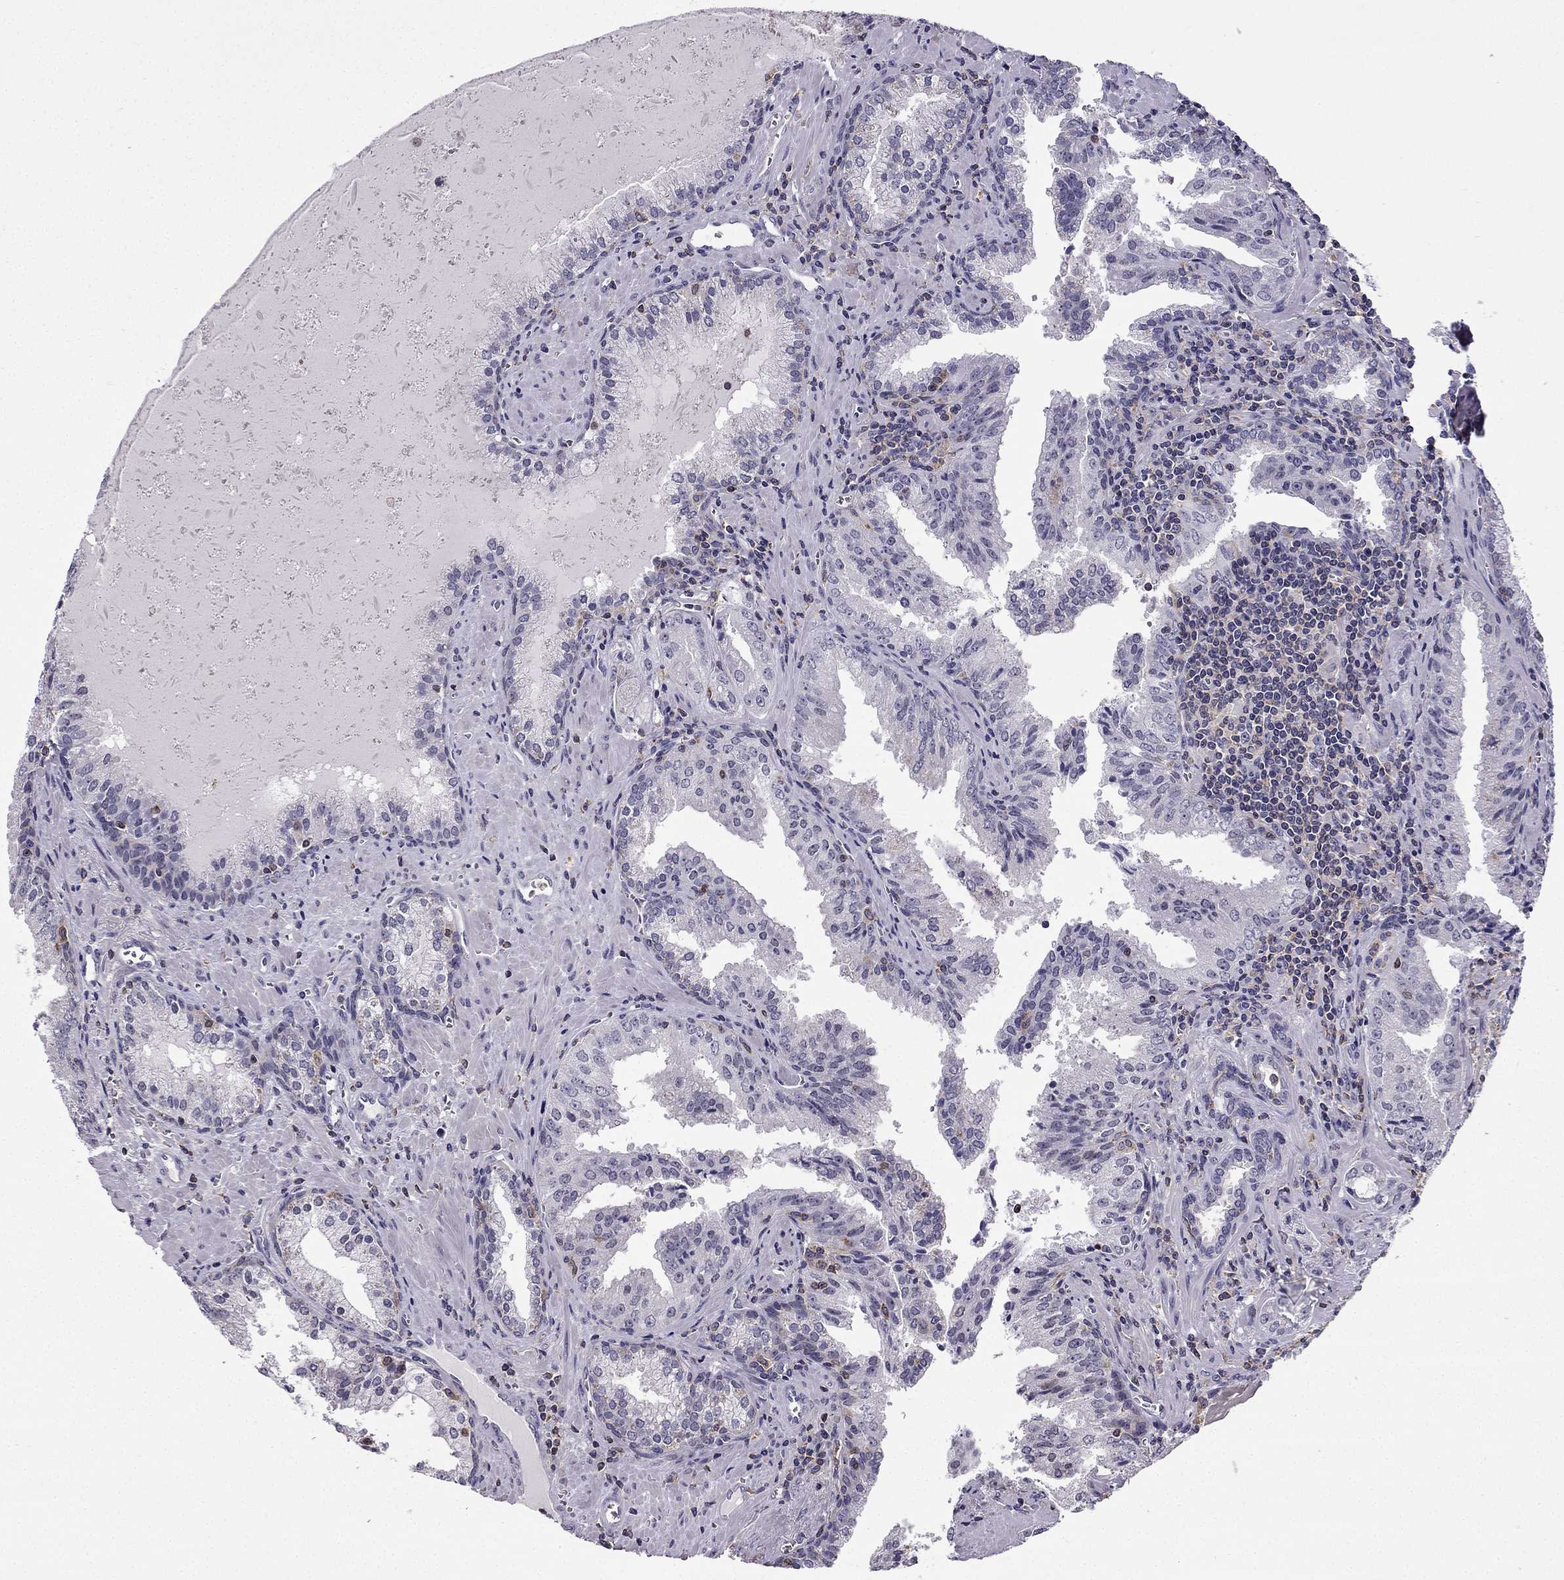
{"staining": {"intensity": "negative", "quantity": "none", "location": "none"}, "tissue": "prostate cancer", "cell_type": "Tumor cells", "image_type": "cancer", "snomed": [{"axis": "morphology", "description": "Adenocarcinoma, High grade"}, {"axis": "topography", "description": "Prostate"}], "caption": "DAB (3,3'-diaminobenzidine) immunohistochemical staining of human prostate cancer reveals no significant staining in tumor cells.", "gene": "CCK", "patient": {"sex": "male", "age": 68}}